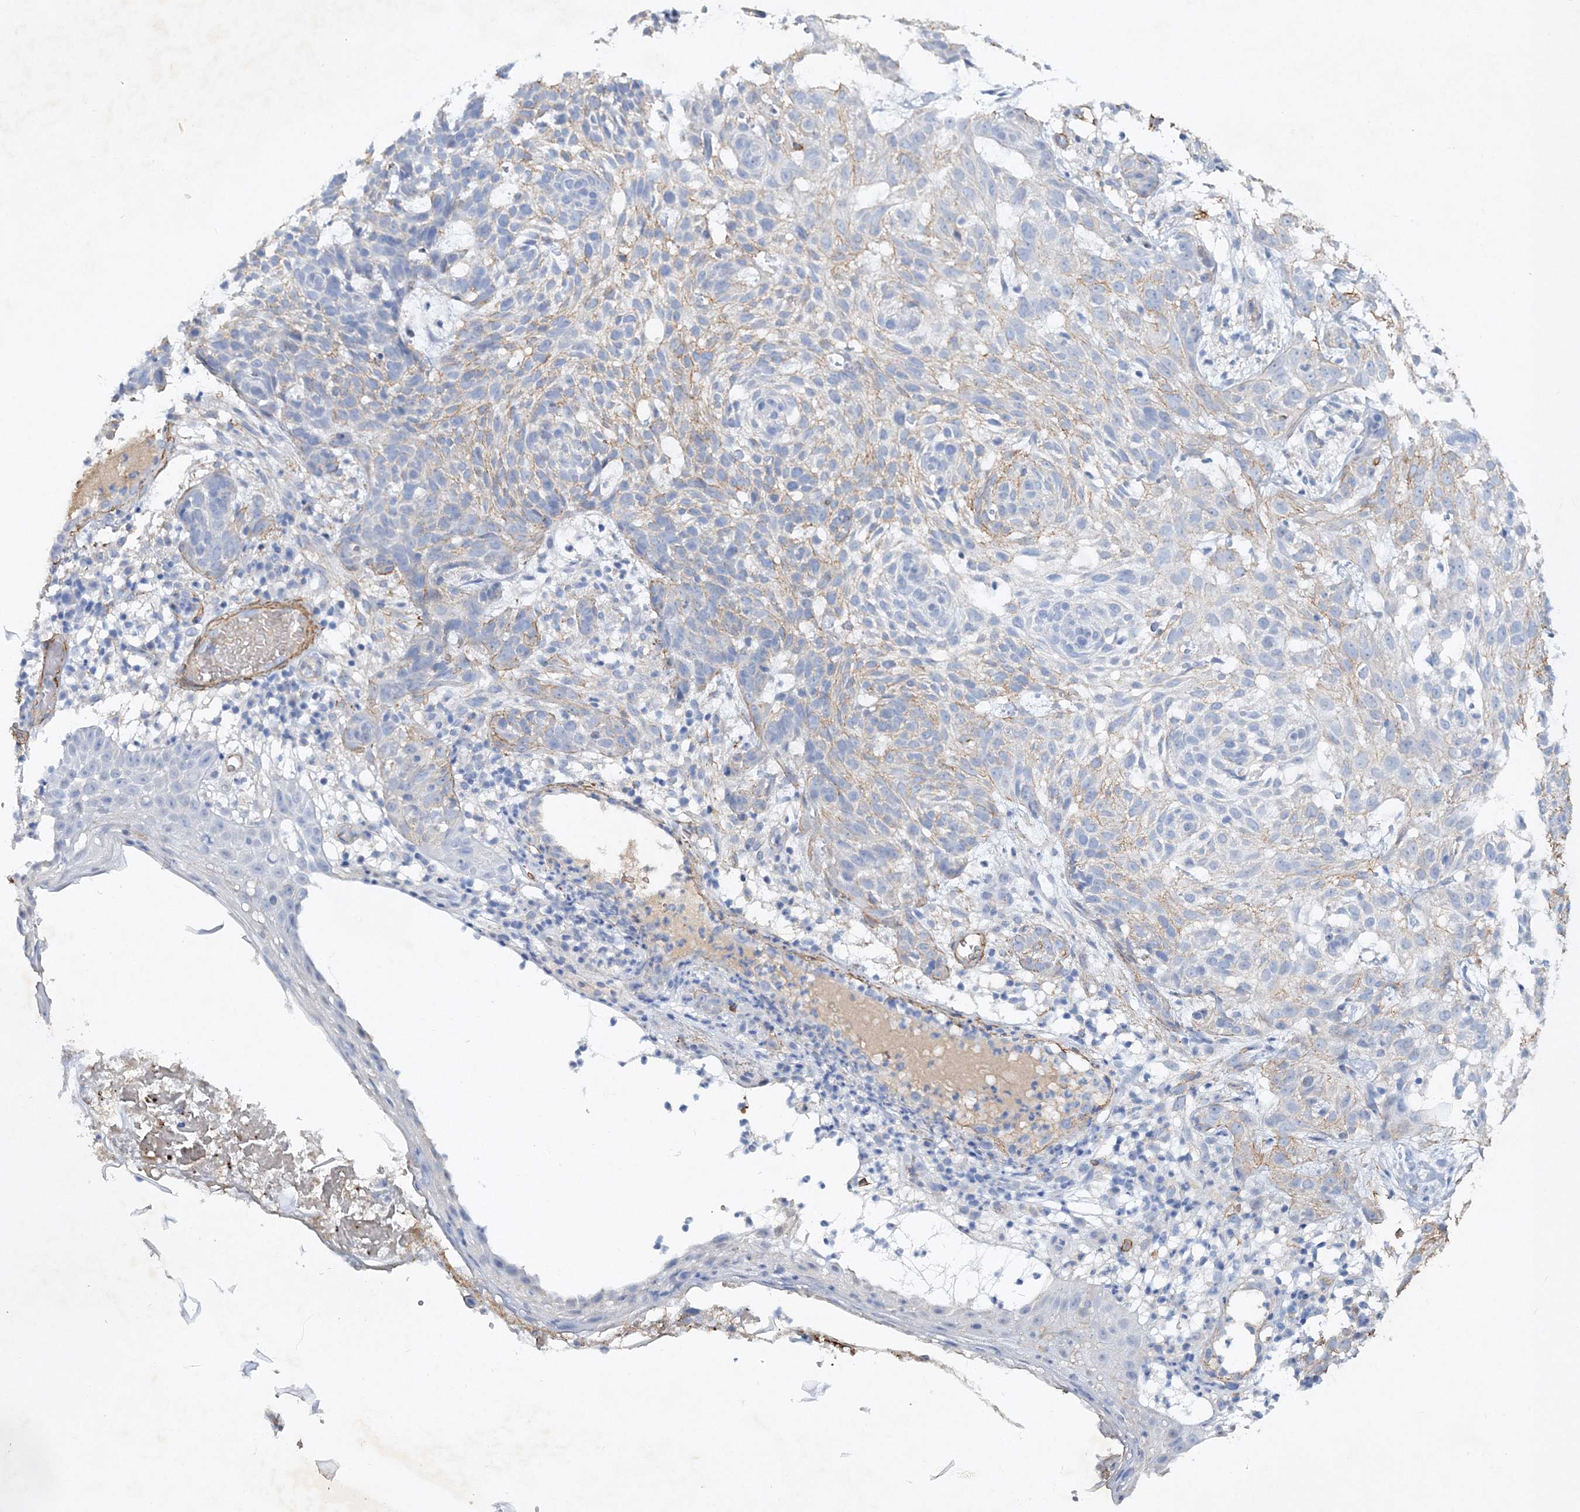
{"staining": {"intensity": "weak", "quantity": "<25%", "location": "cytoplasmic/membranous"}, "tissue": "skin cancer", "cell_type": "Tumor cells", "image_type": "cancer", "snomed": [{"axis": "morphology", "description": "Basal cell carcinoma"}, {"axis": "topography", "description": "Skin"}], "caption": "Photomicrograph shows no significant protein positivity in tumor cells of skin cancer. Brightfield microscopy of IHC stained with DAB (3,3'-diaminobenzidine) (brown) and hematoxylin (blue), captured at high magnification.", "gene": "RTN2", "patient": {"sex": "male", "age": 85}}